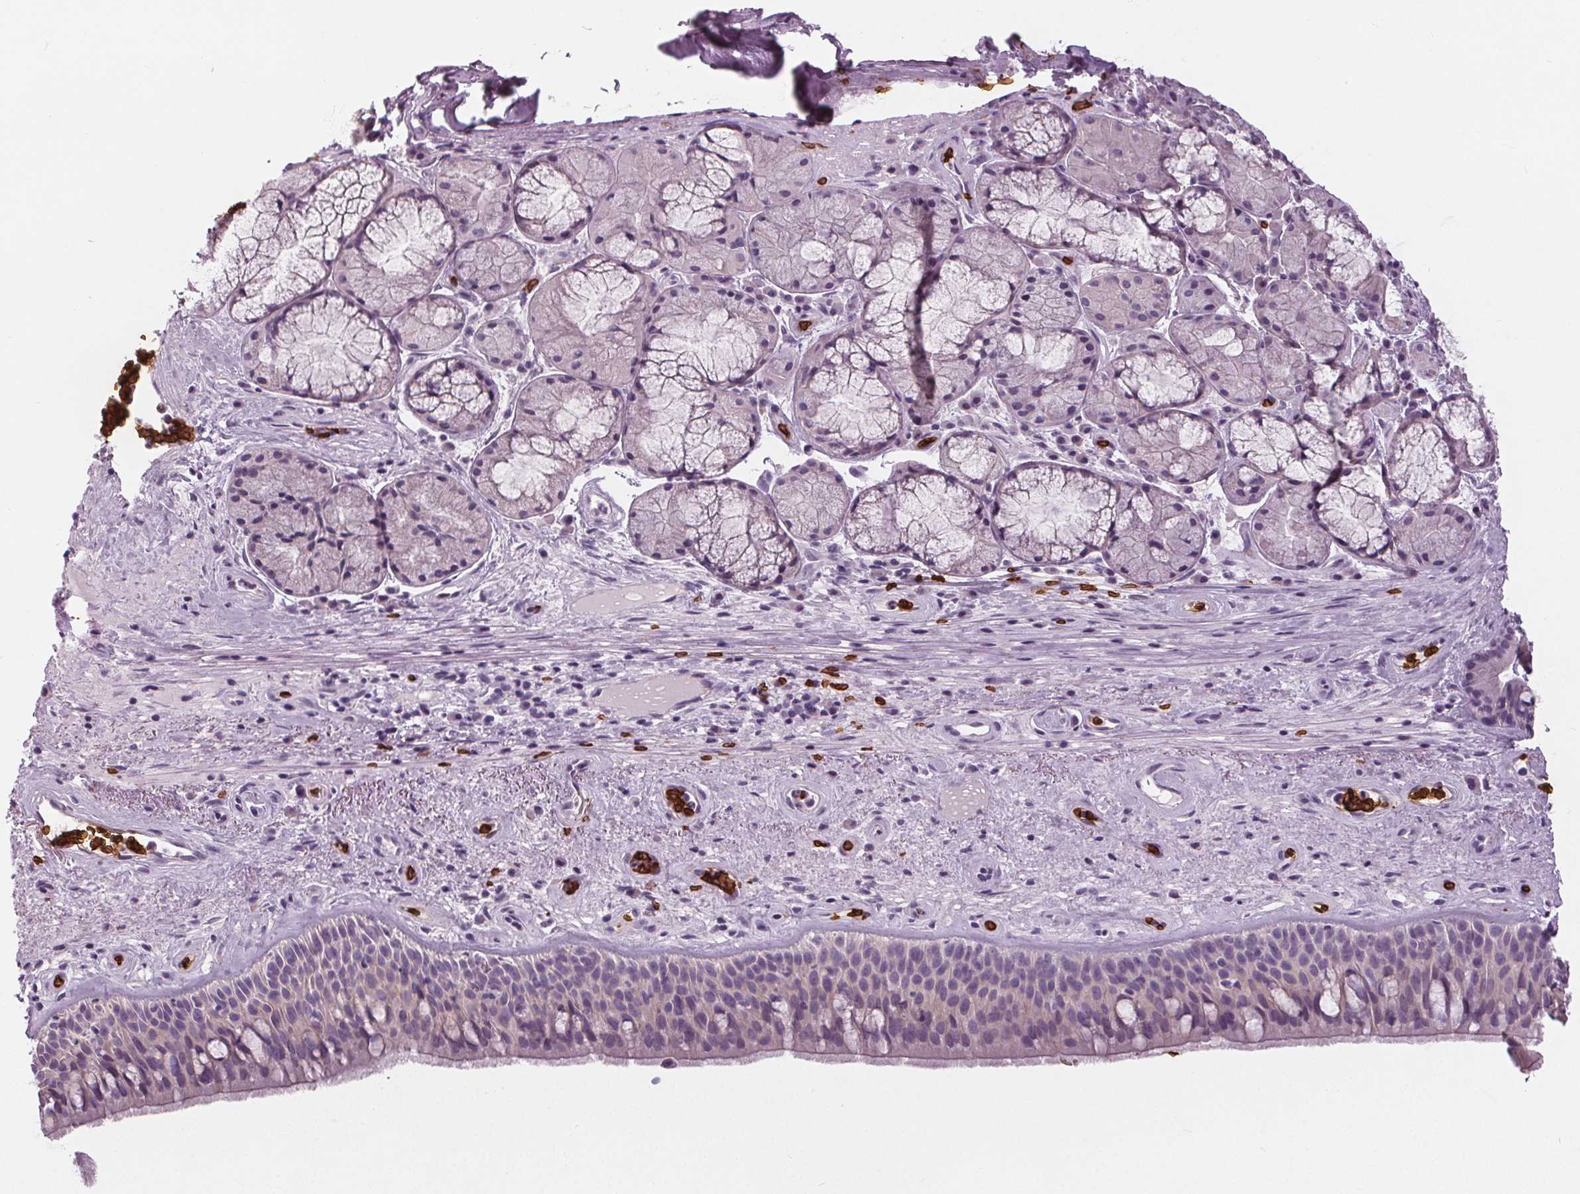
{"staining": {"intensity": "negative", "quantity": "none", "location": "none"}, "tissue": "bronchus", "cell_type": "Respiratory epithelial cells", "image_type": "normal", "snomed": [{"axis": "morphology", "description": "Normal tissue, NOS"}, {"axis": "topography", "description": "Bronchus"}], "caption": "Human bronchus stained for a protein using immunohistochemistry (IHC) displays no expression in respiratory epithelial cells.", "gene": "SLC4A1", "patient": {"sex": "male", "age": 48}}